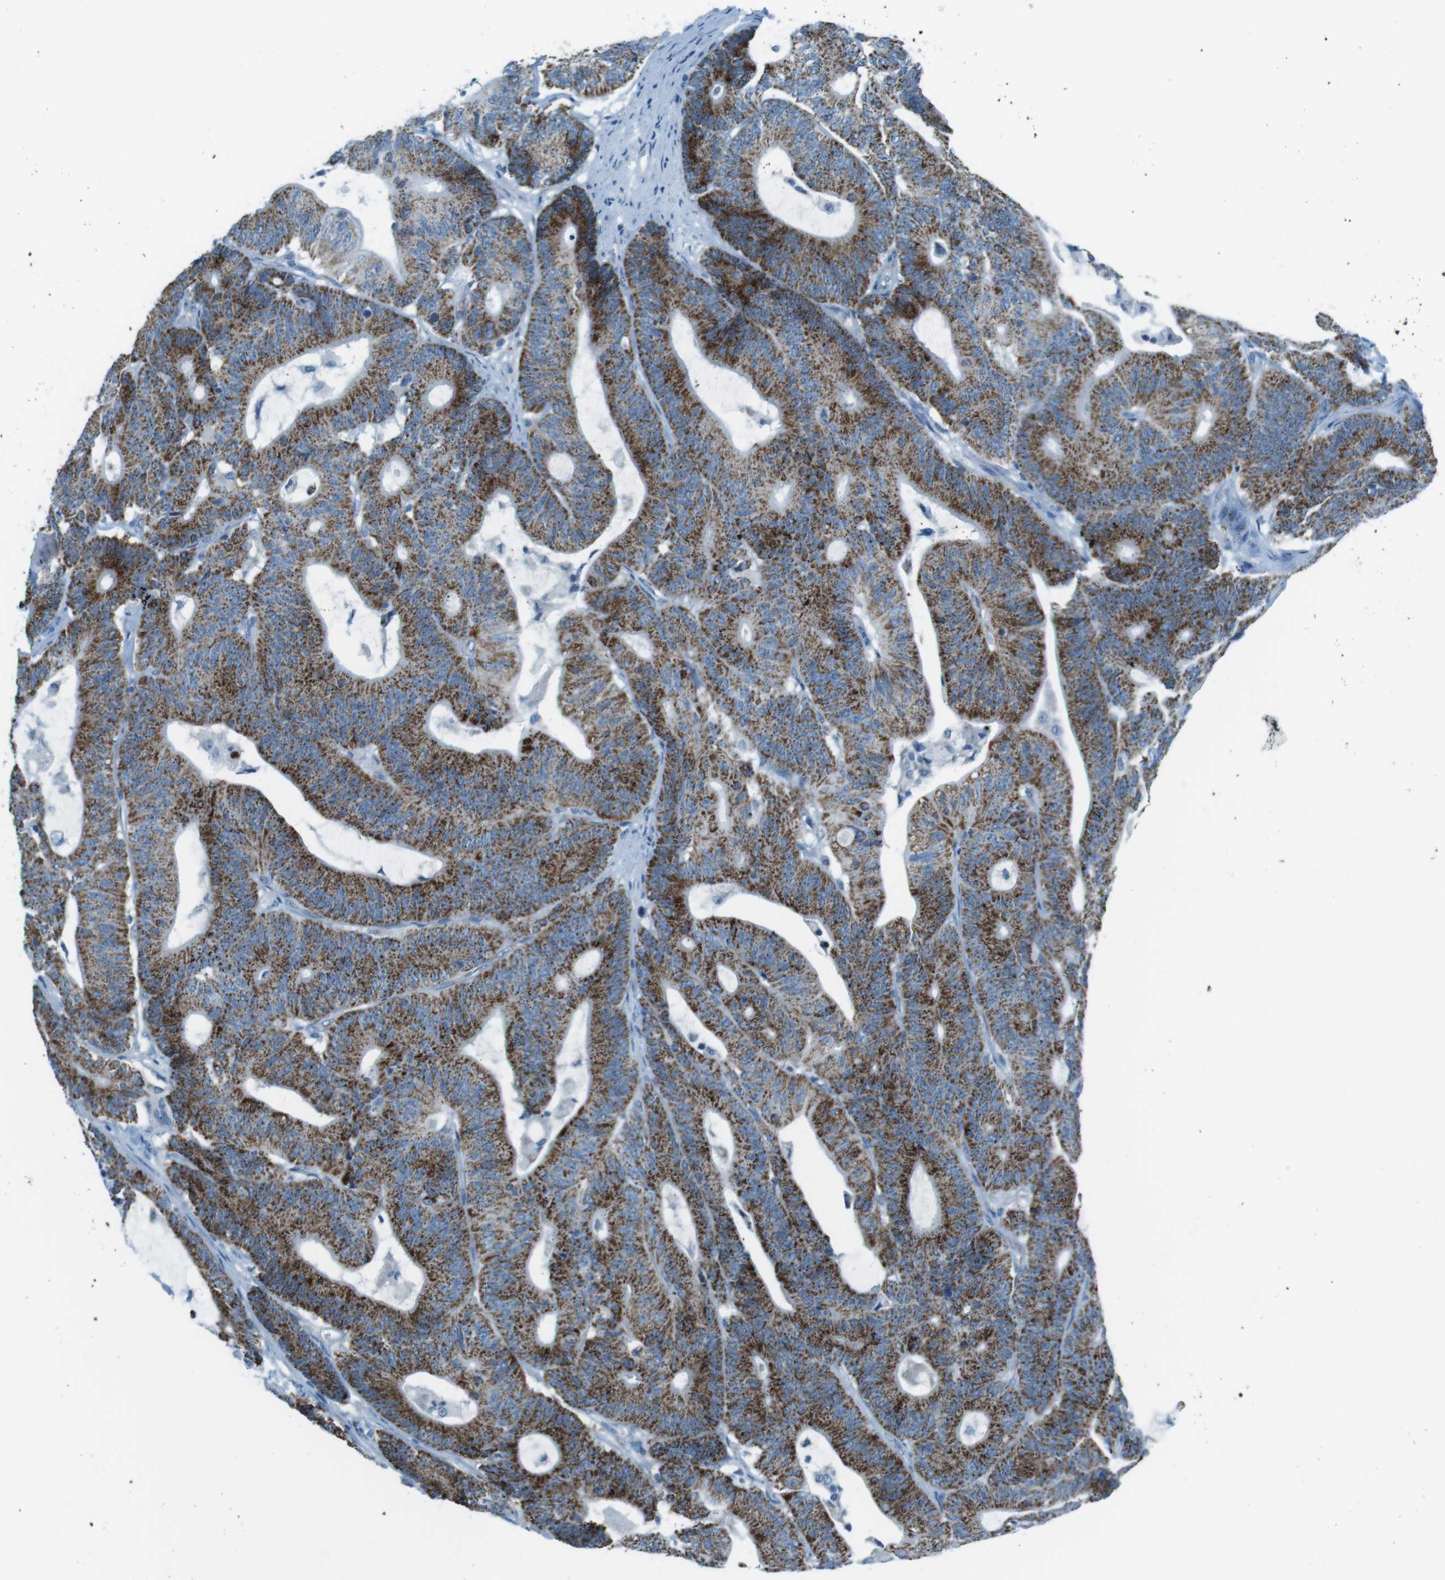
{"staining": {"intensity": "strong", "quantity": "25%-75%", "location": "cytoplasmic/membranous"}, "tissue": "colorectal cancer", "cell_type": "Tumor cells", "image_type": "cancer", "snomed": [{"axis": "morphology", "description": "Adenocarcinoma, NOS"}, {"axis": "topography", "description": "Colon"}], "caption": "Adenocarcinoma (colorectal) was stained to show a protein in brown. There is high levels of strong cytoplasmic/membranous positivity in approximately 25%-75% of tumor cells. The staining was performed using DAB (3,3'-diaminobenzidine), with brown indicating positive protein expression. Nuclei are stained blue with hematoxylin.", "gene": "DNAJA3", "patient": {"sex": "female", "age": 84}}